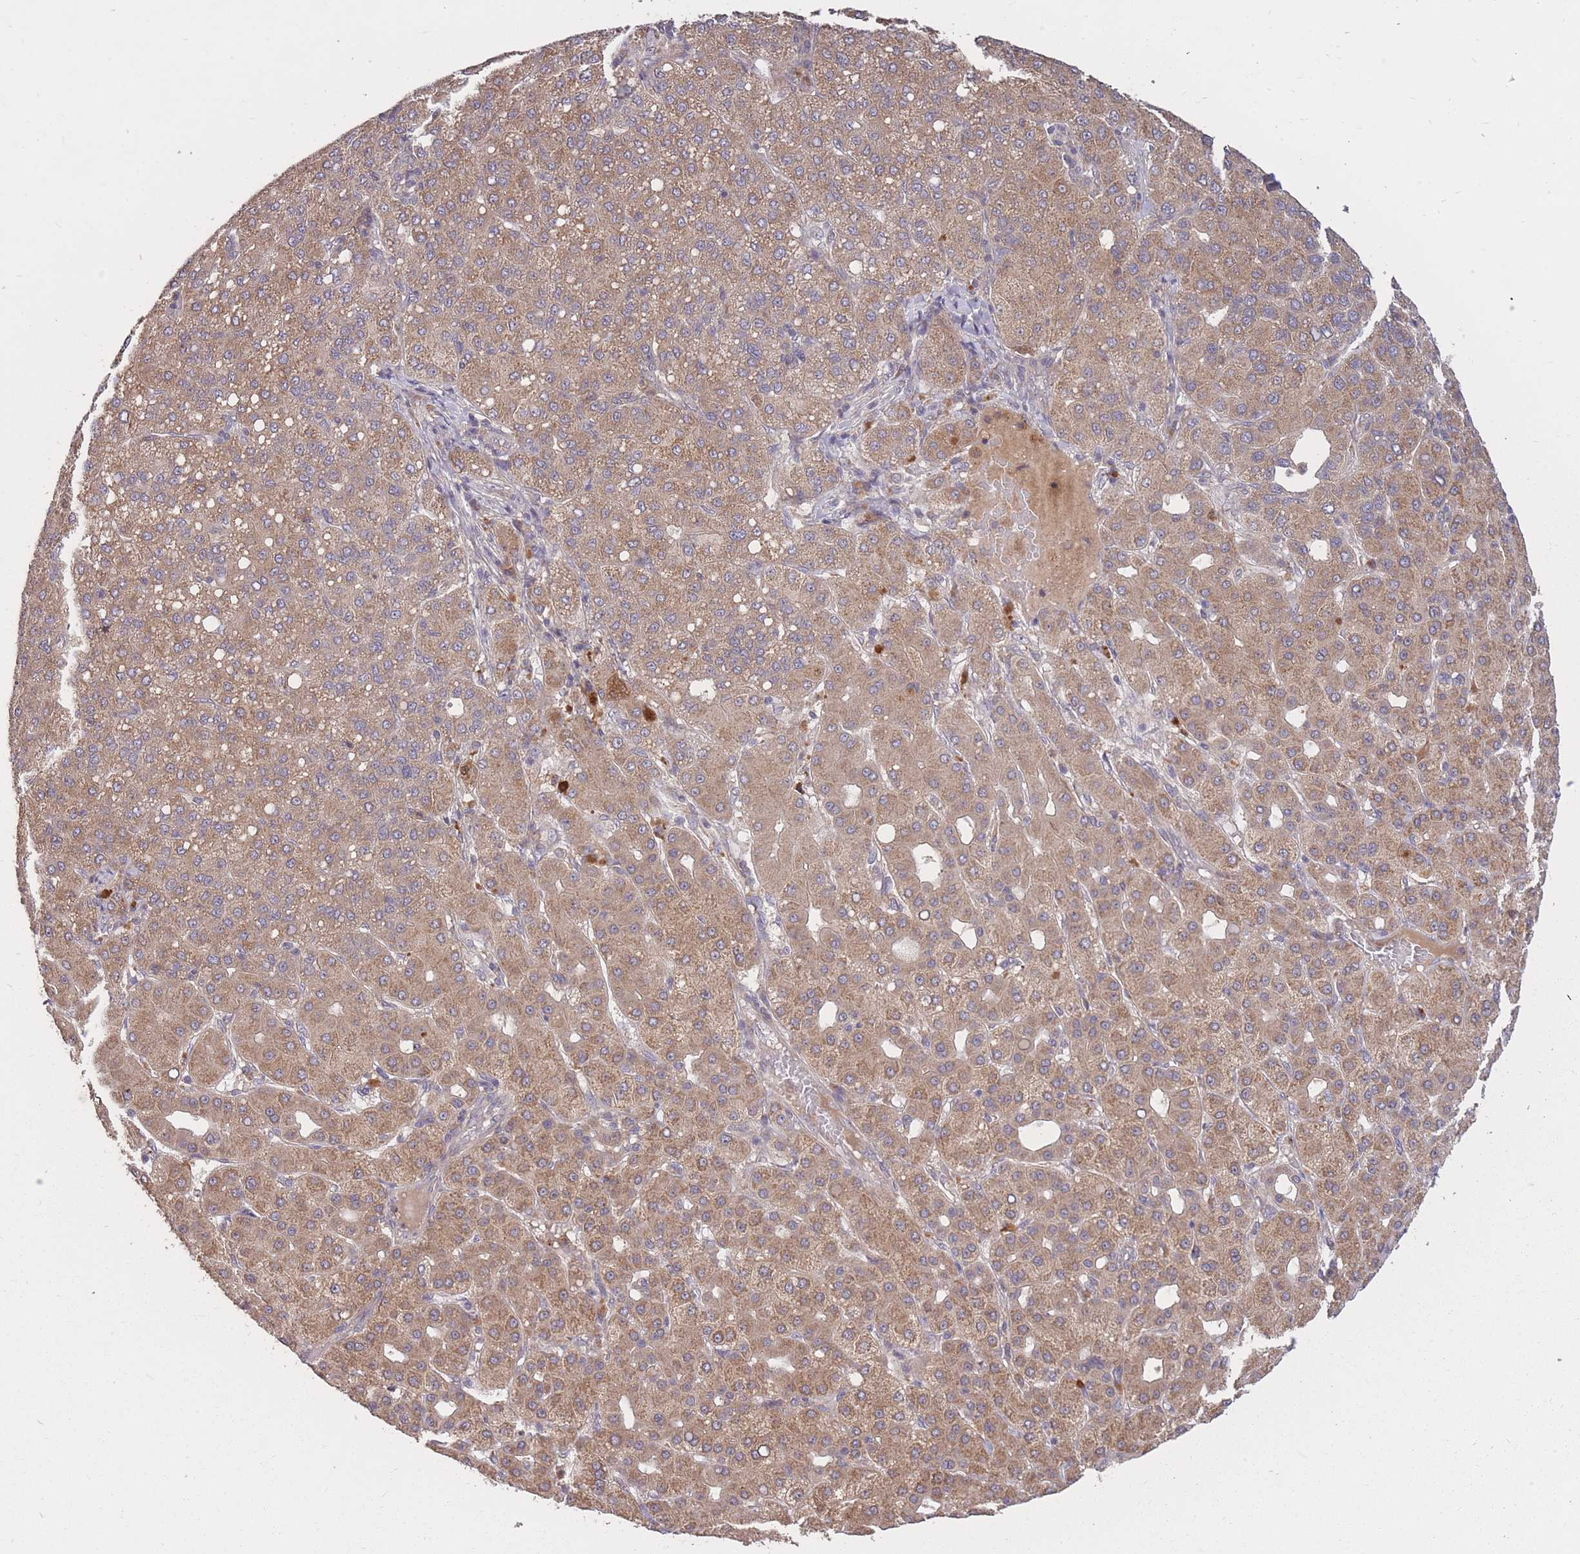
{"staining": {"intensity": "moderate", "quantity": ">75%", "location": "cytoplasmic/membranous"}, "tissue": "liver cancer", "cell_type": "Tumor cells", "image_type": "cancer", "snomed": [{"axis": "morphology", "description": "Carcinoma, Hepatocellular, NOS"}, {"axis": "topography", "description": "Liver"}], "caption": "The histopathology image demonstrates staining of liver hepatocellular carcinoma, revealing moderate cytoplasmic/membranous protein positivity (brown color) within tumor cells.", "gene": "IGF2BP2", "patient": {"sex": "male", "age": 65}}